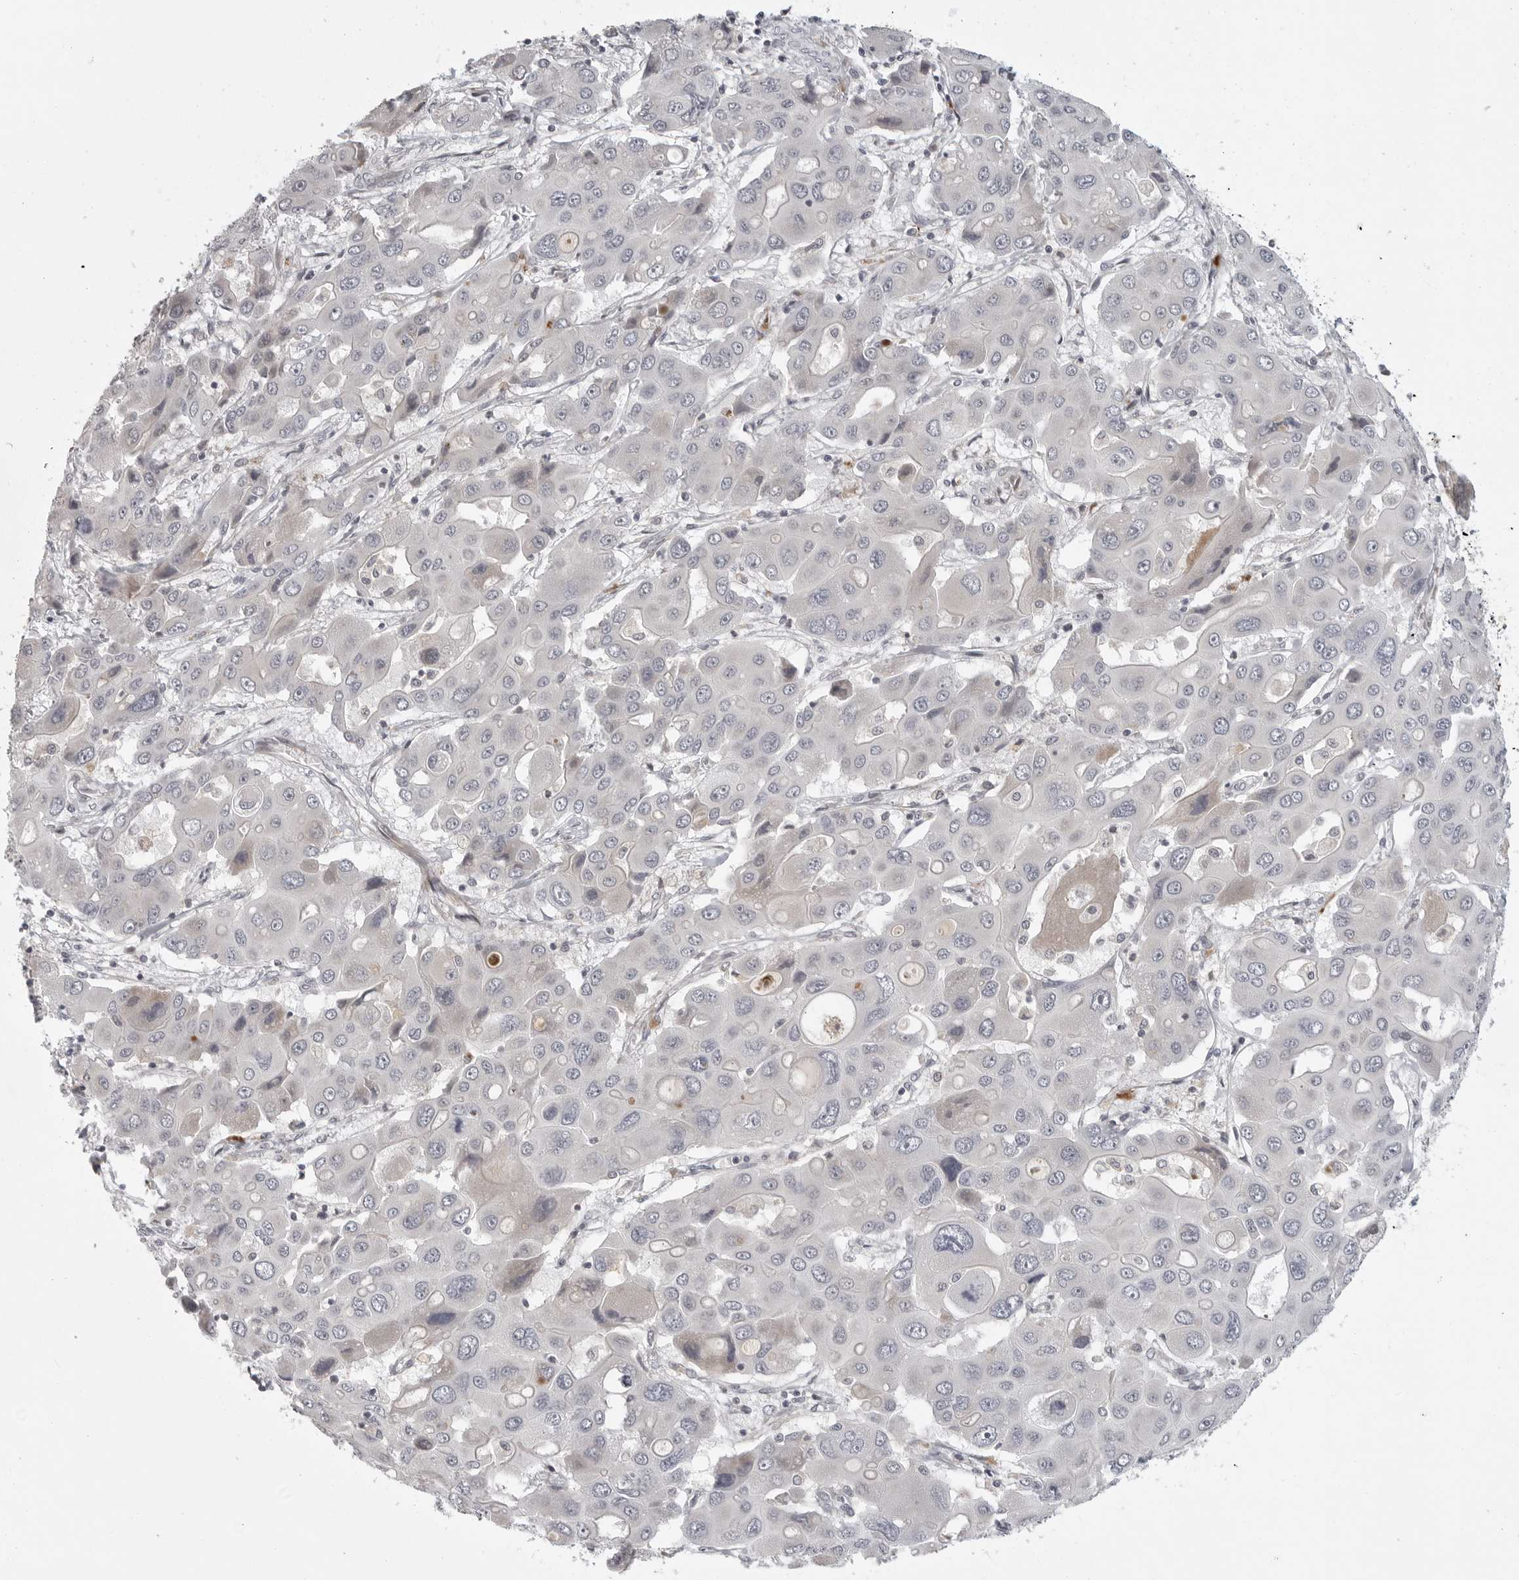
{"staining": {"intensity": "negative", "quantity": "none", "location": "none"}, "tissue": "liver cancer", "cell_type": "Tumor cells", "image_type": "cancer", "snomed": [{"axis": "morphology", "description": "Cholangiocarcinoma"}, {"axis": "topography", "description": "Liver"}], "caption": "There is no significant positivity in tumor cells of liver cholangiocarcinoma. (Stains: DAB (3,3'-diaminobenzidine) immunohistochemistry with hematoxylin counter stain, Microscopy: brightfield microscopy at high magnification).", "gene": "CD300LD", "patient": {"sex": "male", "age": 67}}